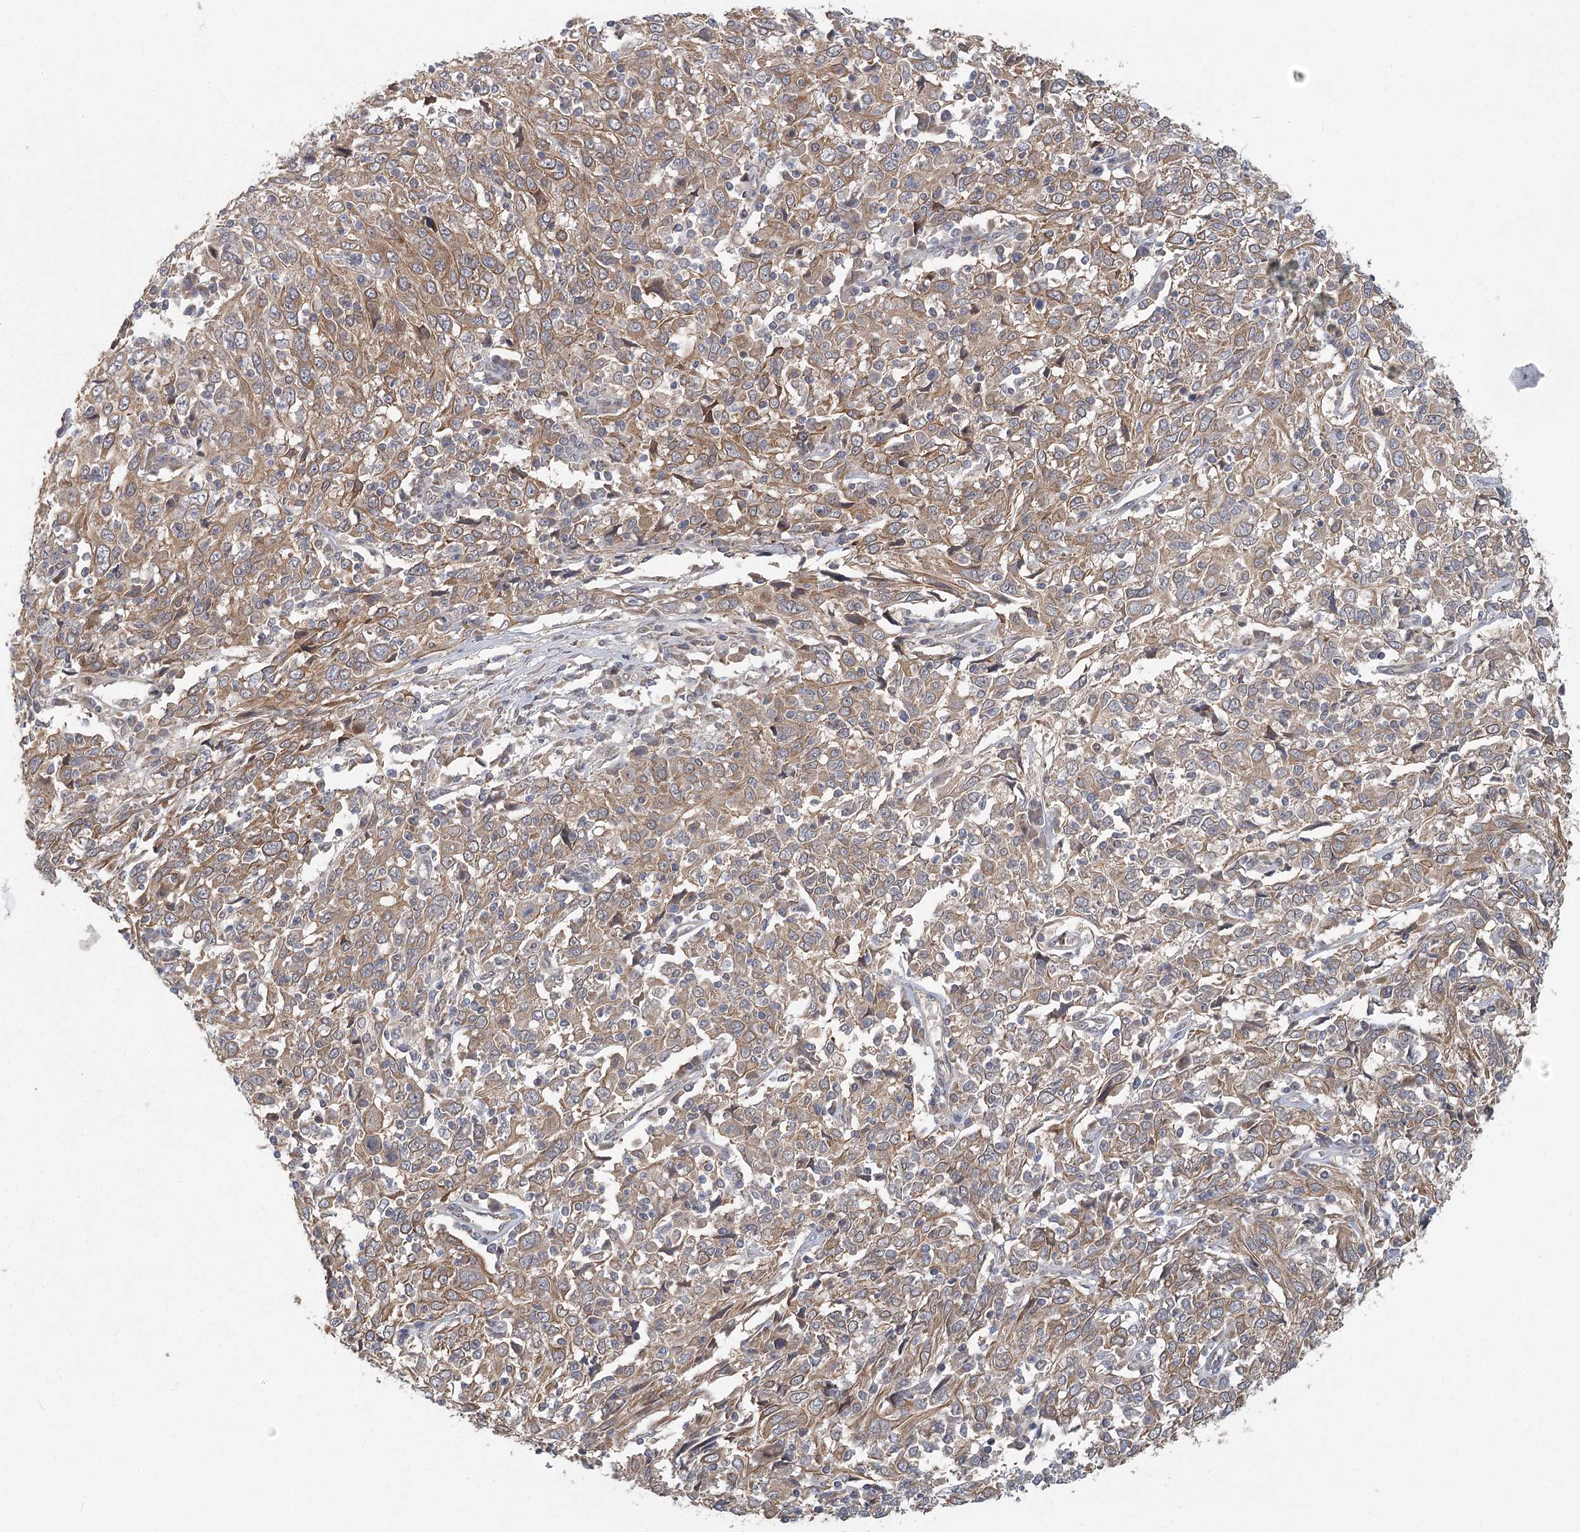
{"staining": {"intensity": "moderate", "quantity": ">75%", "location": "cytoplasmic/membranous"}, "tissue": "cervical cancer", "cell_type": "Tumor cells", "image_type": "cancer", "snomed": [{"axis": "morphology", "description": "Squamous cell carcinoma, NOS"}, {"axis": "topography", "description": "Cervix"}], "caption": "This is a histology image of immunohistochemistry (IHC) staining of squamous cell carcinoma (cervical), which shows moderate staining in the cytoplasmic/membranous of tumor cells.", "gene": "LRRC14B", "patient": {"sex": "female", "age": 46}}